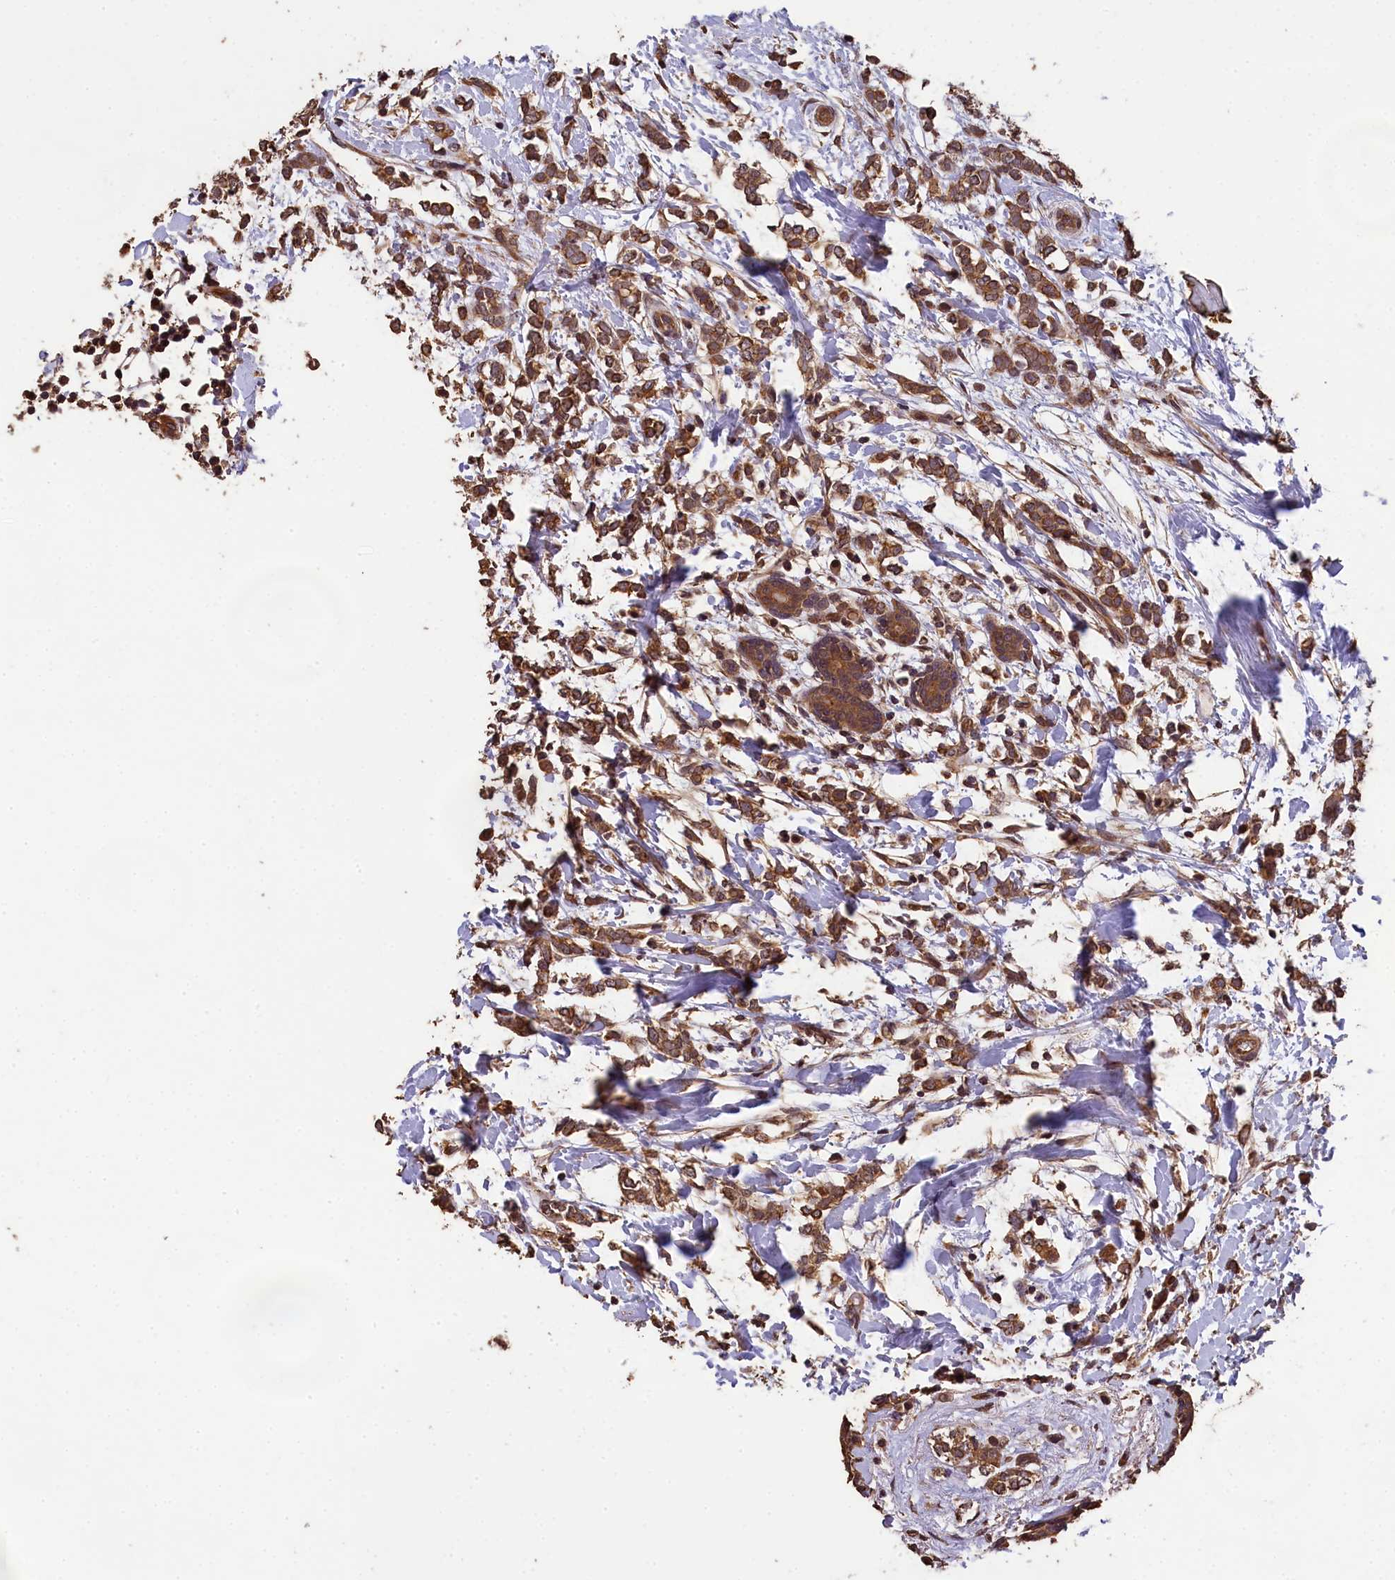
{"staining": {"intensity": "moderate", "quantity": ">75%", "location": "cytoplasmic/membranous"}, "tissue": "breast cancer", "cell_type": "Tumor cells", "image_type": "cancer", "snomed": [{"axis": "morphology", "description": "Normal tissue, NOS"}, {"axis": "morphology", "description": "Lobular carcinoma"}, {"axis": "topography", "description": "Breast"}], "caption": "IHC photomicrograph of breast cancer stained for a protein (brown), which exhibits medium levels of moderate cytoplasmic/membranous expression in approximately >75% of tumor cells.", "gene": "CHD9", "patient": {"sex": "female", "age": 47}}